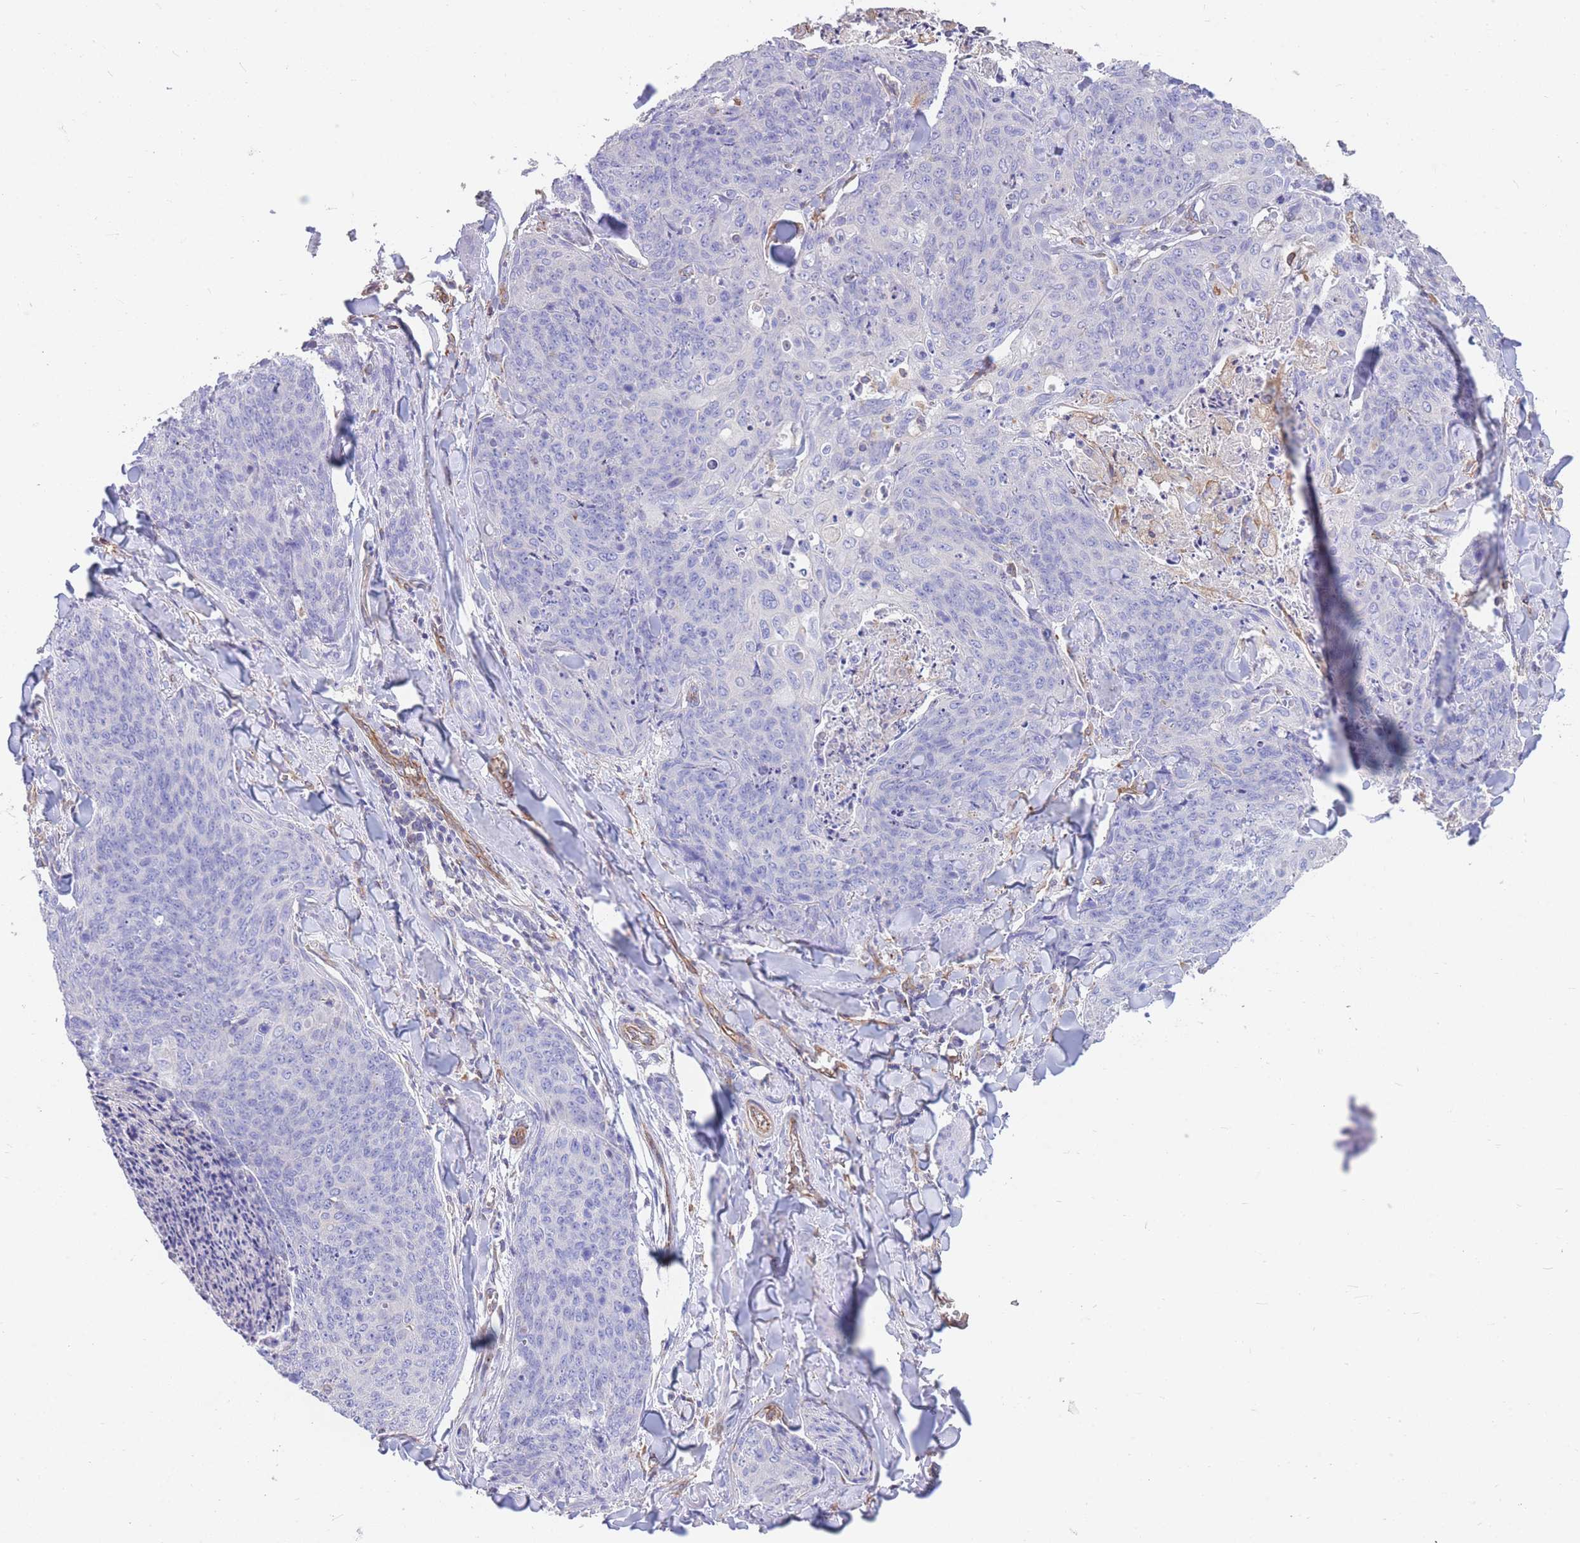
{"staining": {"intensity": "negative", "quantity": "none", "location": "none"}, "tissue": "skin cancer", "cell_type": "Tumor cells", "image_type": "cancer", "snomed": [{"axis": "morphology", "description": "Squamous cell carcinoma, NOS"}, {"axis": "topography", "description": "Skin"}, {"axis": "topography", "description": "Vulva"}], "caption": "An image of skin squamous cell carcinoma stained for a protein demonstrates no brown staining in tumor cells.", "gene": "ANKRD53", "patient": {"sex": "female", "age": 85}}